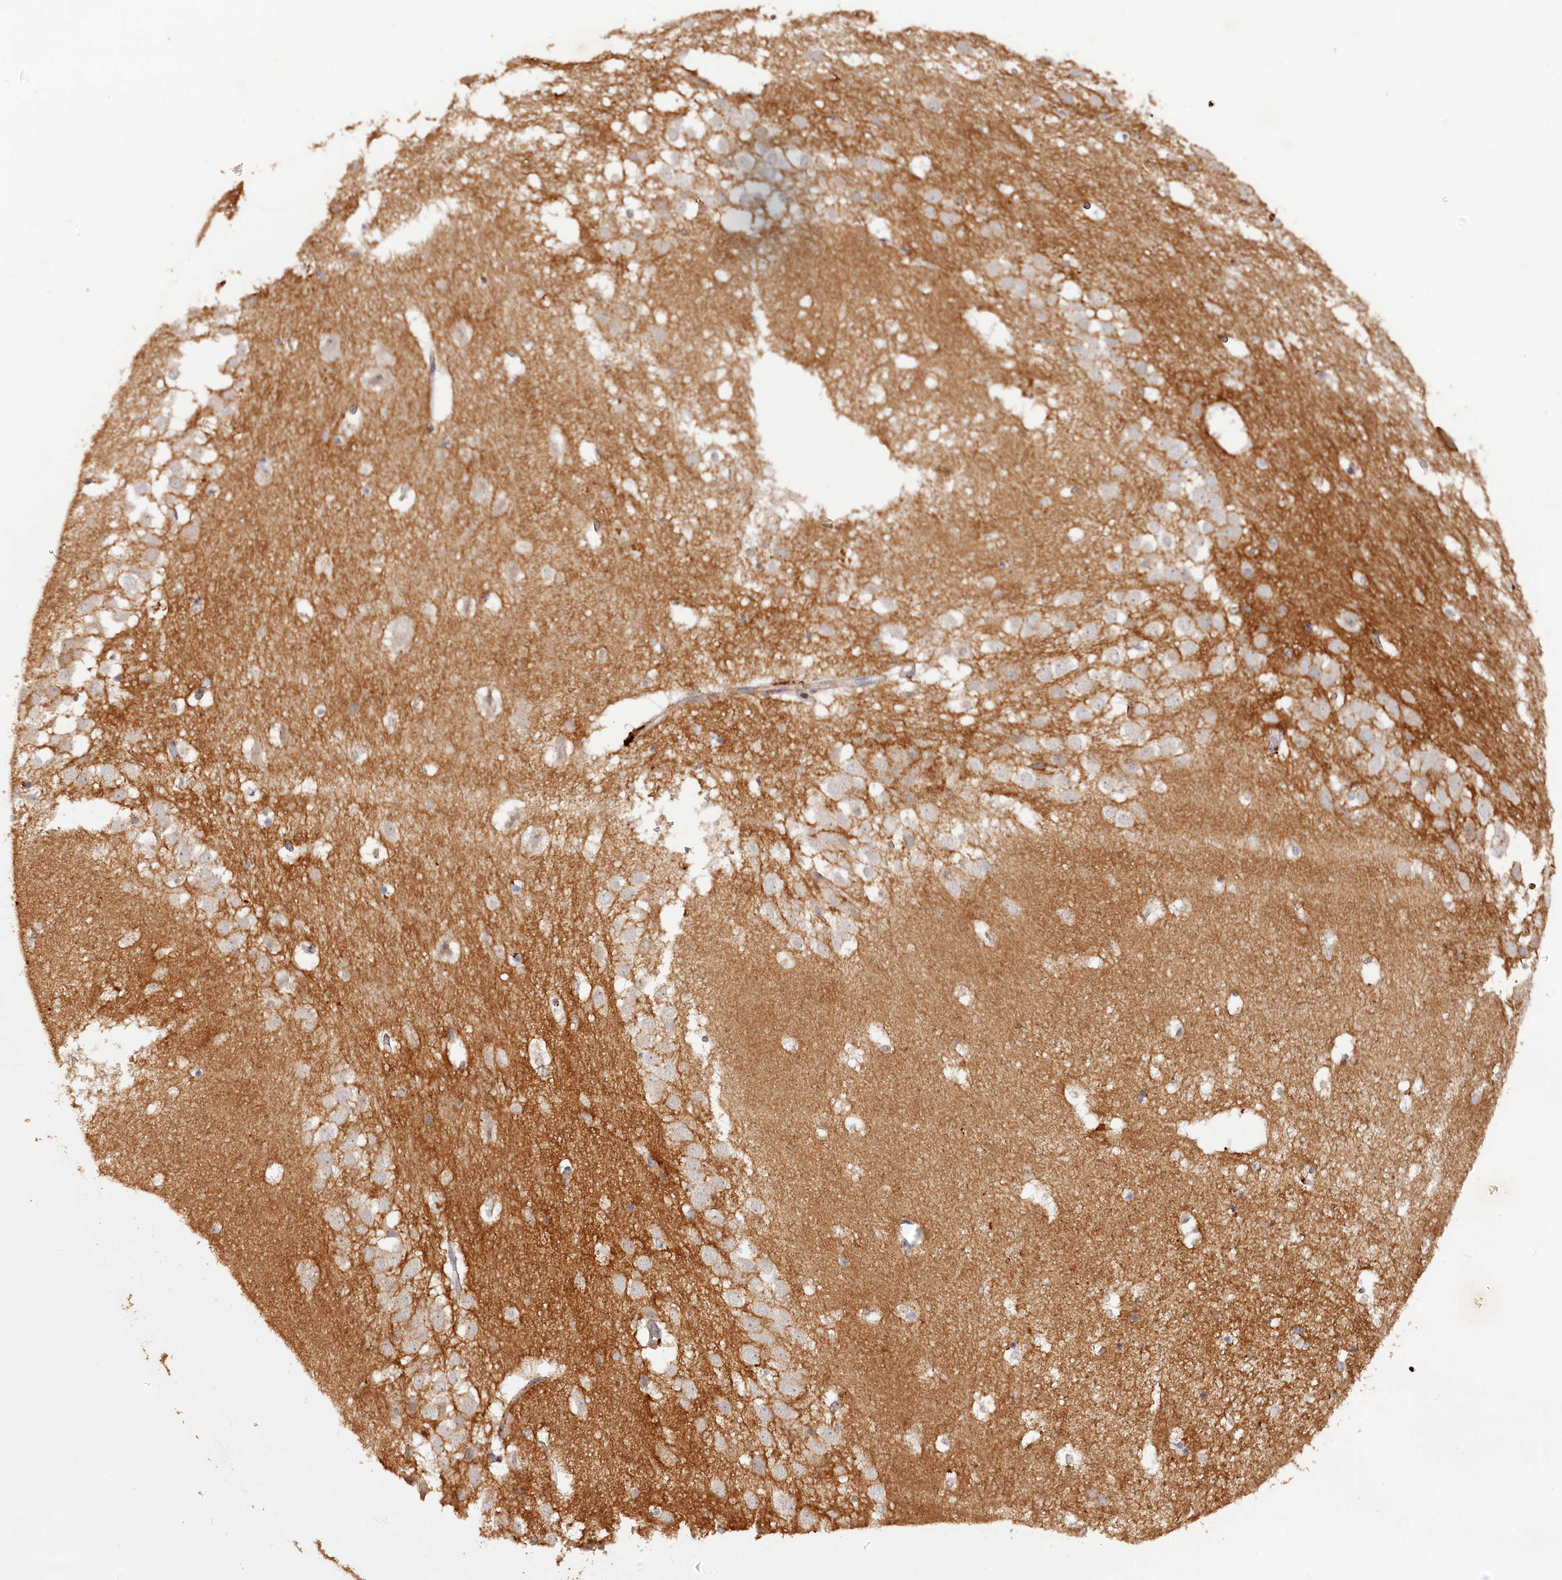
{"staining": {"intensity": "weak", "quantity": "<25%", "location": "cytoplasmic/membranous"}, "tissue": "hippocampus", "cell_type": "Glial cells", "image_type": "normal", "snomed": [{"axis": "morphology", "description": "Normal tissue, NOS"}, {"axis": "topography", "description": "Hippocampus"}], "caption": "The histopathology image reveals no staining of glial cells in unremarkable hippocampus.", "gene": "IRAK1BP1", "patient": {"sex": "female", "age": 52}}